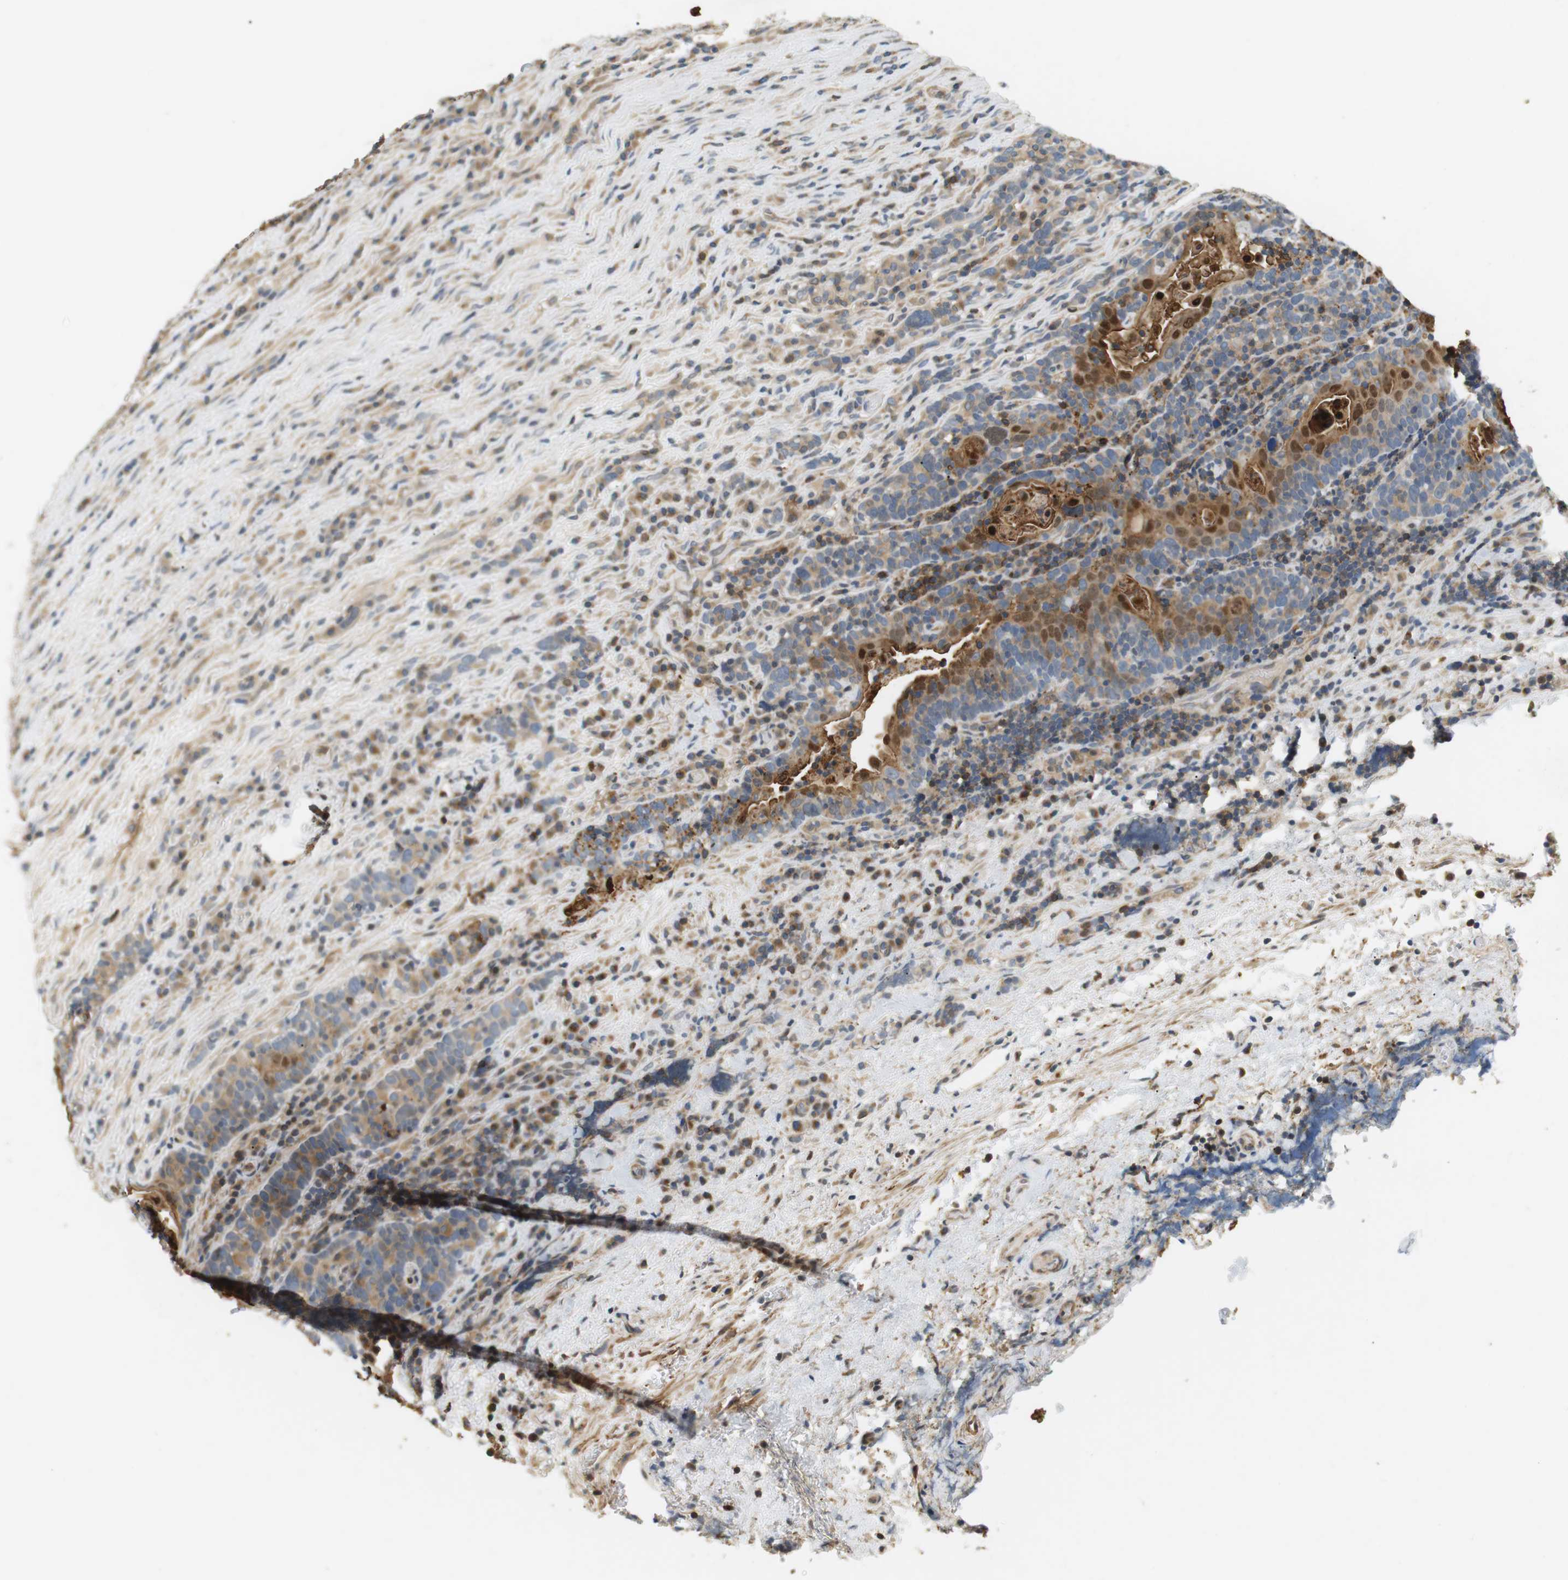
{"staining": {"intensity": "moderate", "quantity": ">75%", "location": "cytoplasmic/membranous"}, "tissue": "head and neck cancer", "cell_type": "Tumor cells", "image_type": "cancer", "snomed": [{"axis": "morphology", "description": "Squamous cell carcinoma, NOS"}, {"axis": "morphology", "description": "Squamous cell carcinoma, metastatic, NOS"}, {"axis": "topography", "description": "Lymph node"}, {"axis": "topography", "description": "Head-Neck"}], "caption": "Immunohistochemical staining of head and neck cancer (metastatic squamous cell carcinoma) shows medium levels of moderate cytoplasmic/membranous protein positivity in approximately >75% of tumor cells. (Brightfield microscopy of DAB IHC at high magnification).", "gene": "P2RY1", "patient": {"sex": "male", "age": 62}}